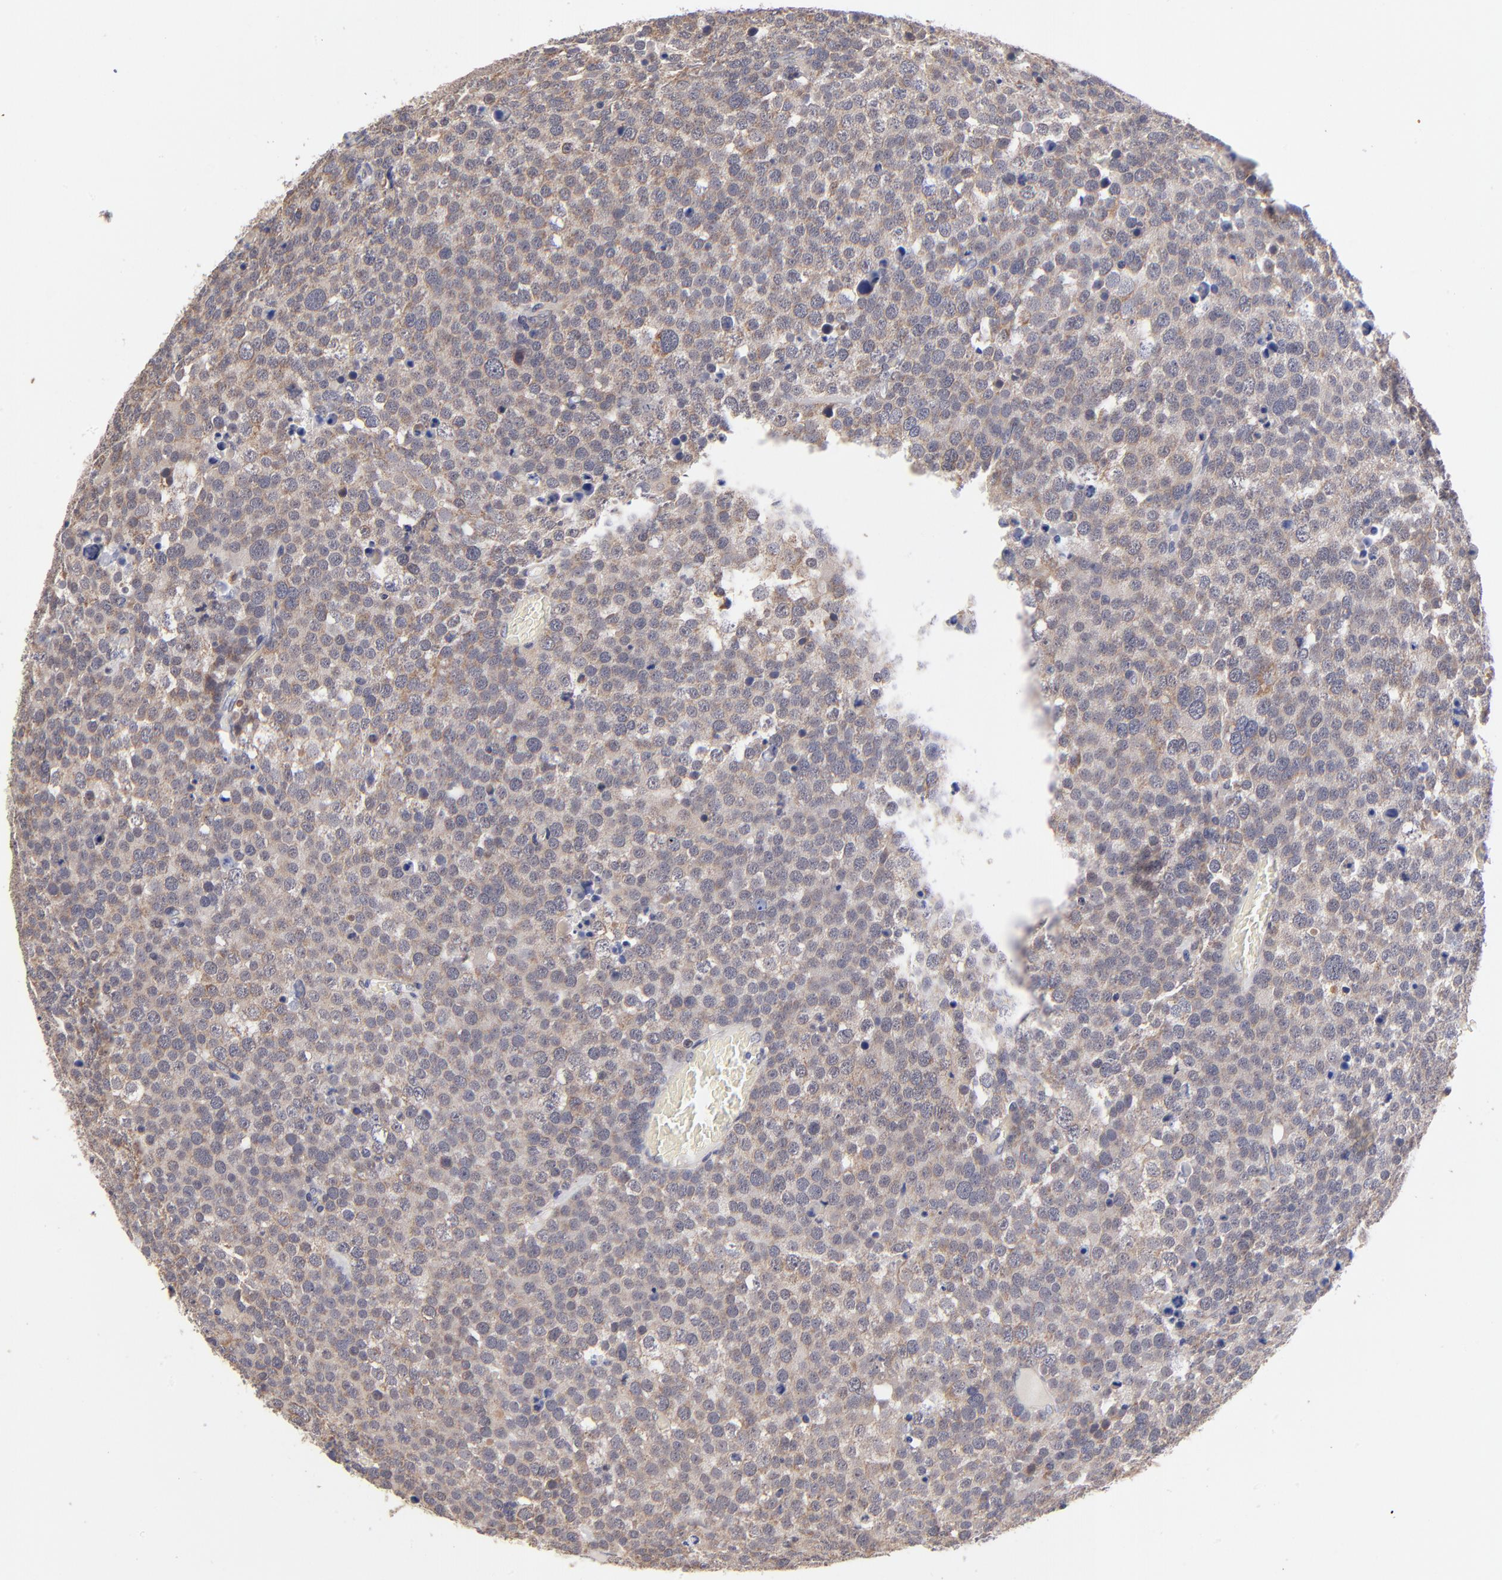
{"staining": {"intensity": "moderate", "quantity": "<25%", "location": "cytoplasmic/membranous"}, "tissue": "testis cancer", "cell_type": "Tumor cells", "image_type": "cancer", "snomed": [{"axis": "morphology", "description": "Seminoma, NOS"}, {"axis": "topography", "description": "Testis"}], "caption": "This is an image of IHC staining of testis cancer, which shows moderate positivity in the cytoplasmic/membranous of tumor cells.", "gene": "FBXL12", "patient": {"sex": "male", "age": 71}}